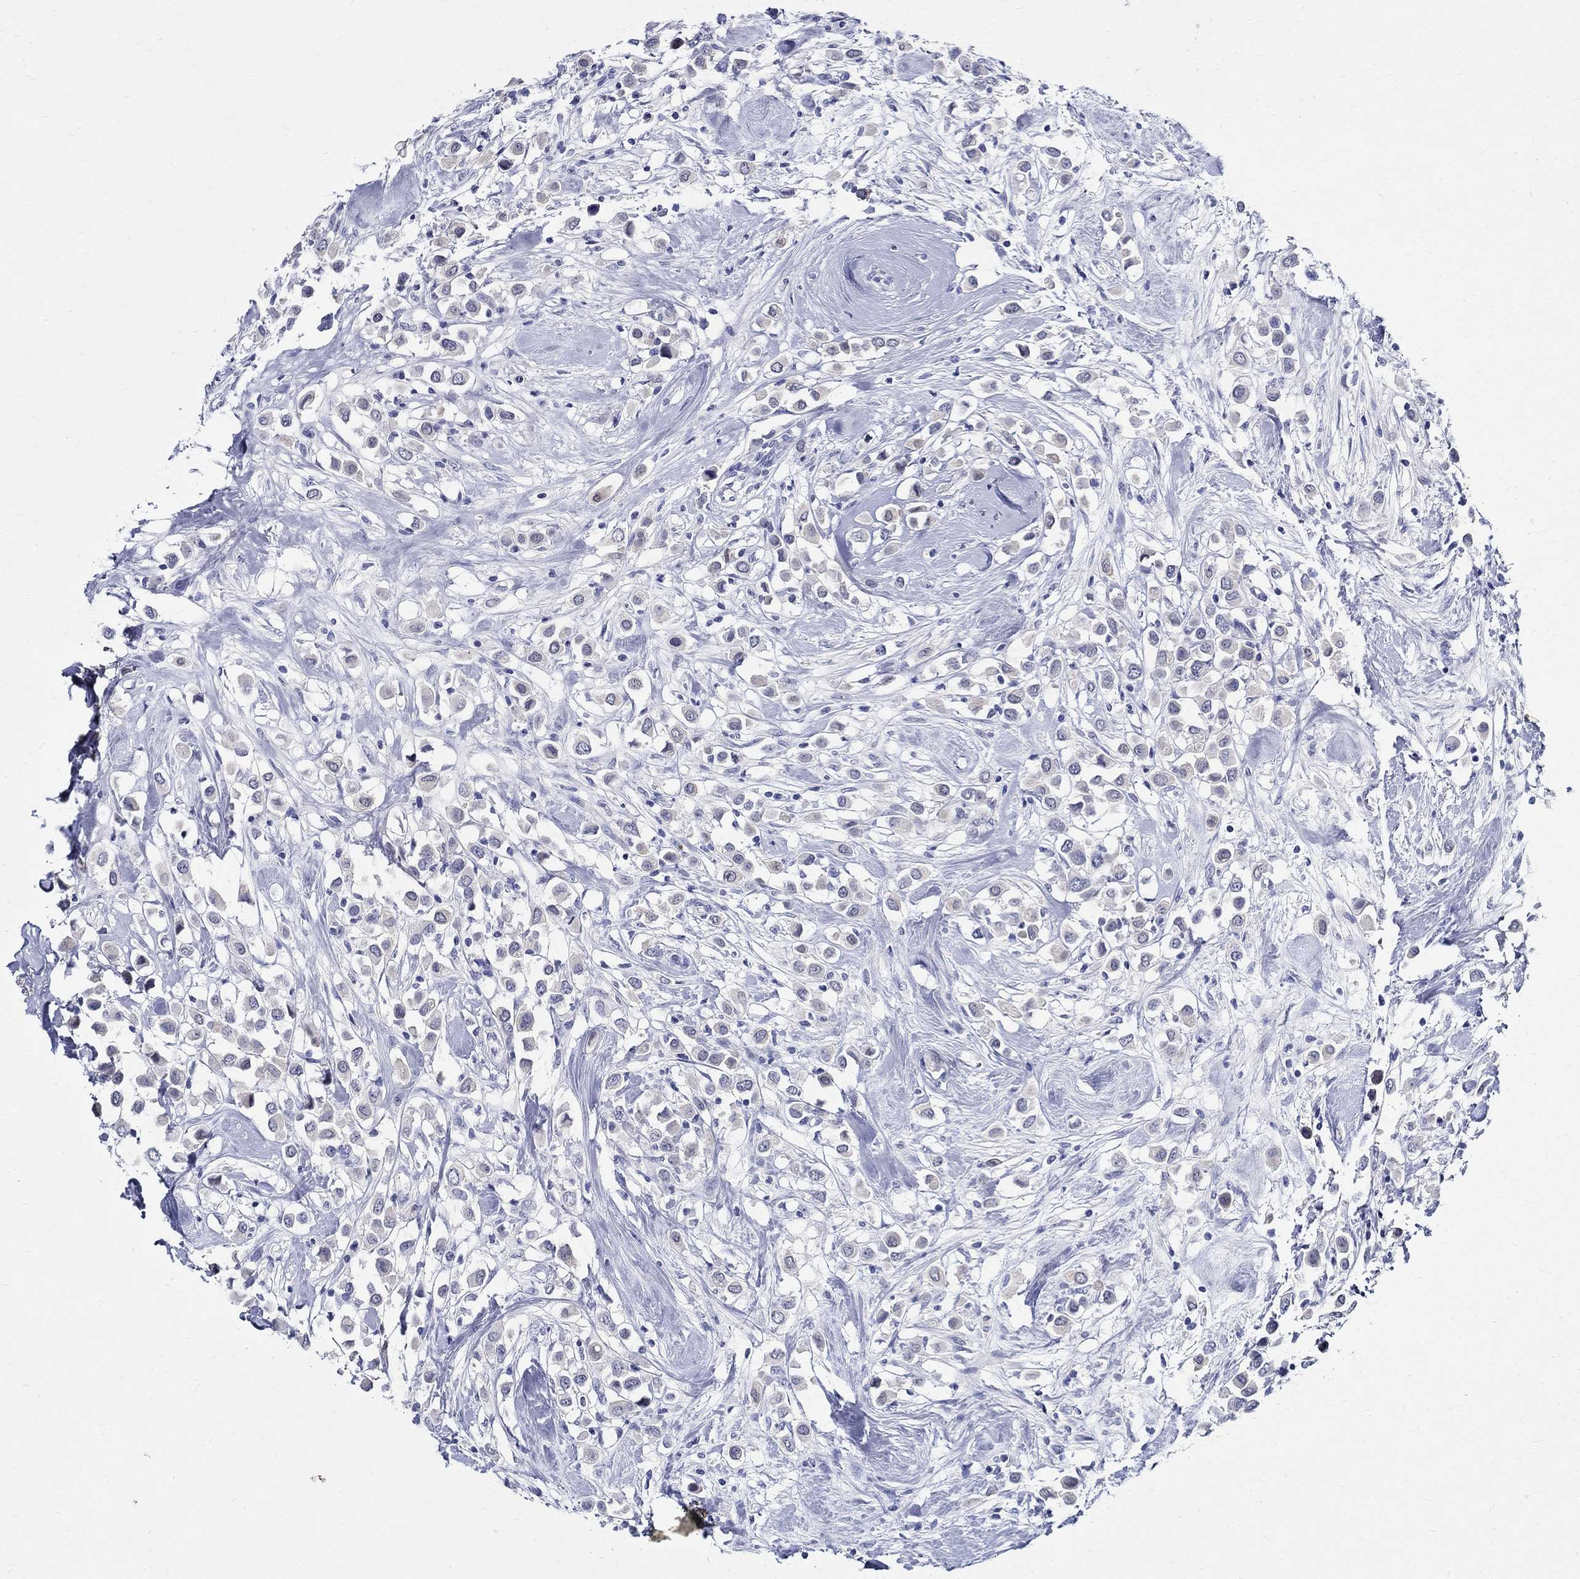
{"staining": {"intensity": "negative", "quantity": "none", "location": "none"}, "tissue": "breast cancer", "cell_type": "Tumor cells", "image_type": "cancer", "snomed": [{"axis": "morphology", "description": "Duct carcinoma"}, {"axis": "topography", "description": "Breast"}], "caption": "Immunohistochemical staining of invasive ductal carcinoma (breast) exhibits no significant expression in tumor cells.", "gene": "BSPRY", "patient": {"sex": "female", "age": 61}}